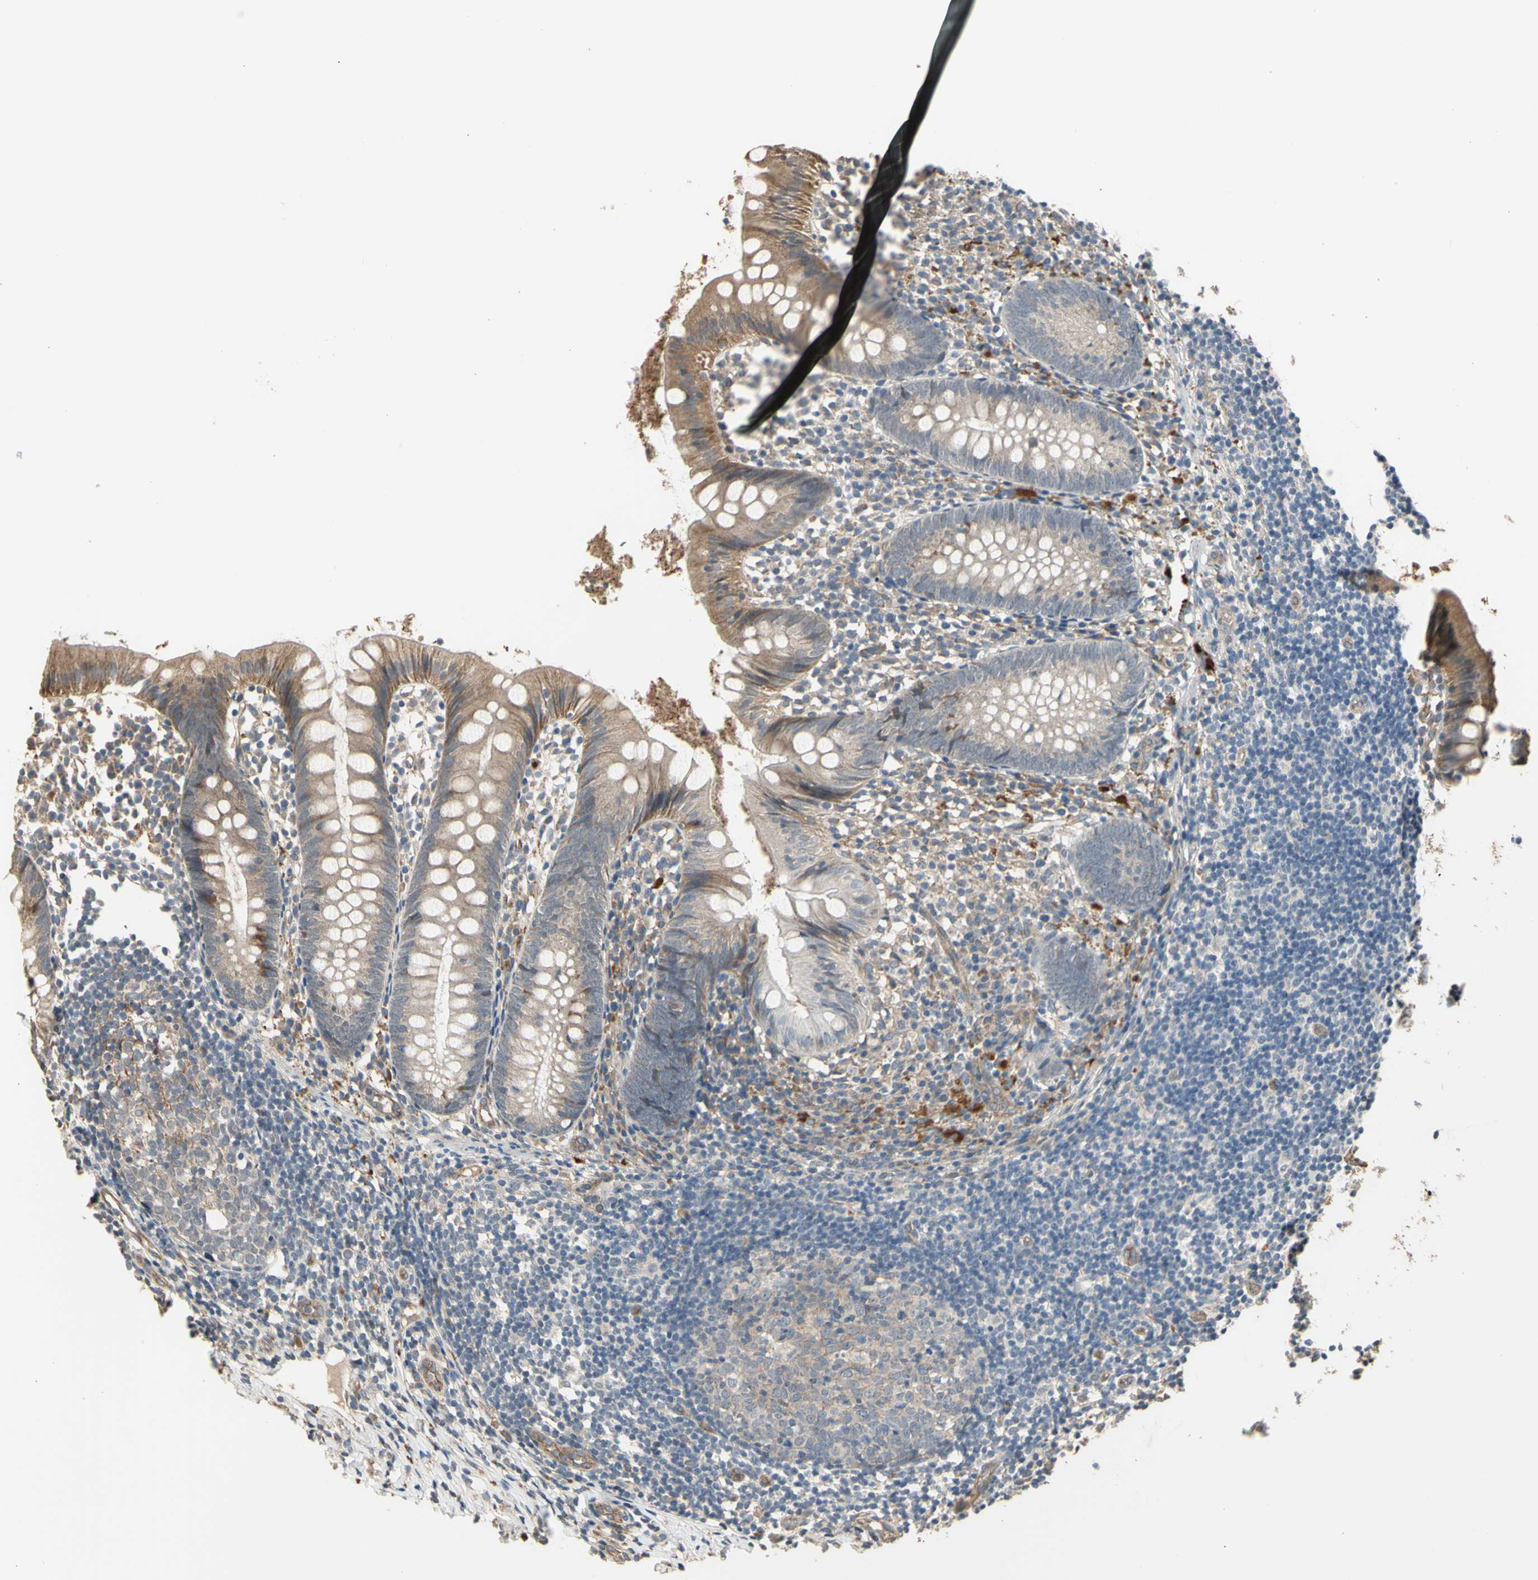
{"staining": {"intensity": "moderate", "quantity": "25%-75%", "location": "cytoplasmic/membranous"}, "tissue": "appendix", "cell_type": "Glandular cells", "image_type": "normal", "snomed": [{"axis": "morphology", "description": "Normal tissue, NOS"}, {"axis": "topography", "description": "Appendix"}], "caption": "This photomicrograph demonstrates IHC staining of normal appendix, with medium moderate cytoplasmic/membranous positivity in approximately 25%-75% of glandular cells.", "gene": "EFNB2", "patient": {"sex": "female", "age": 20}}